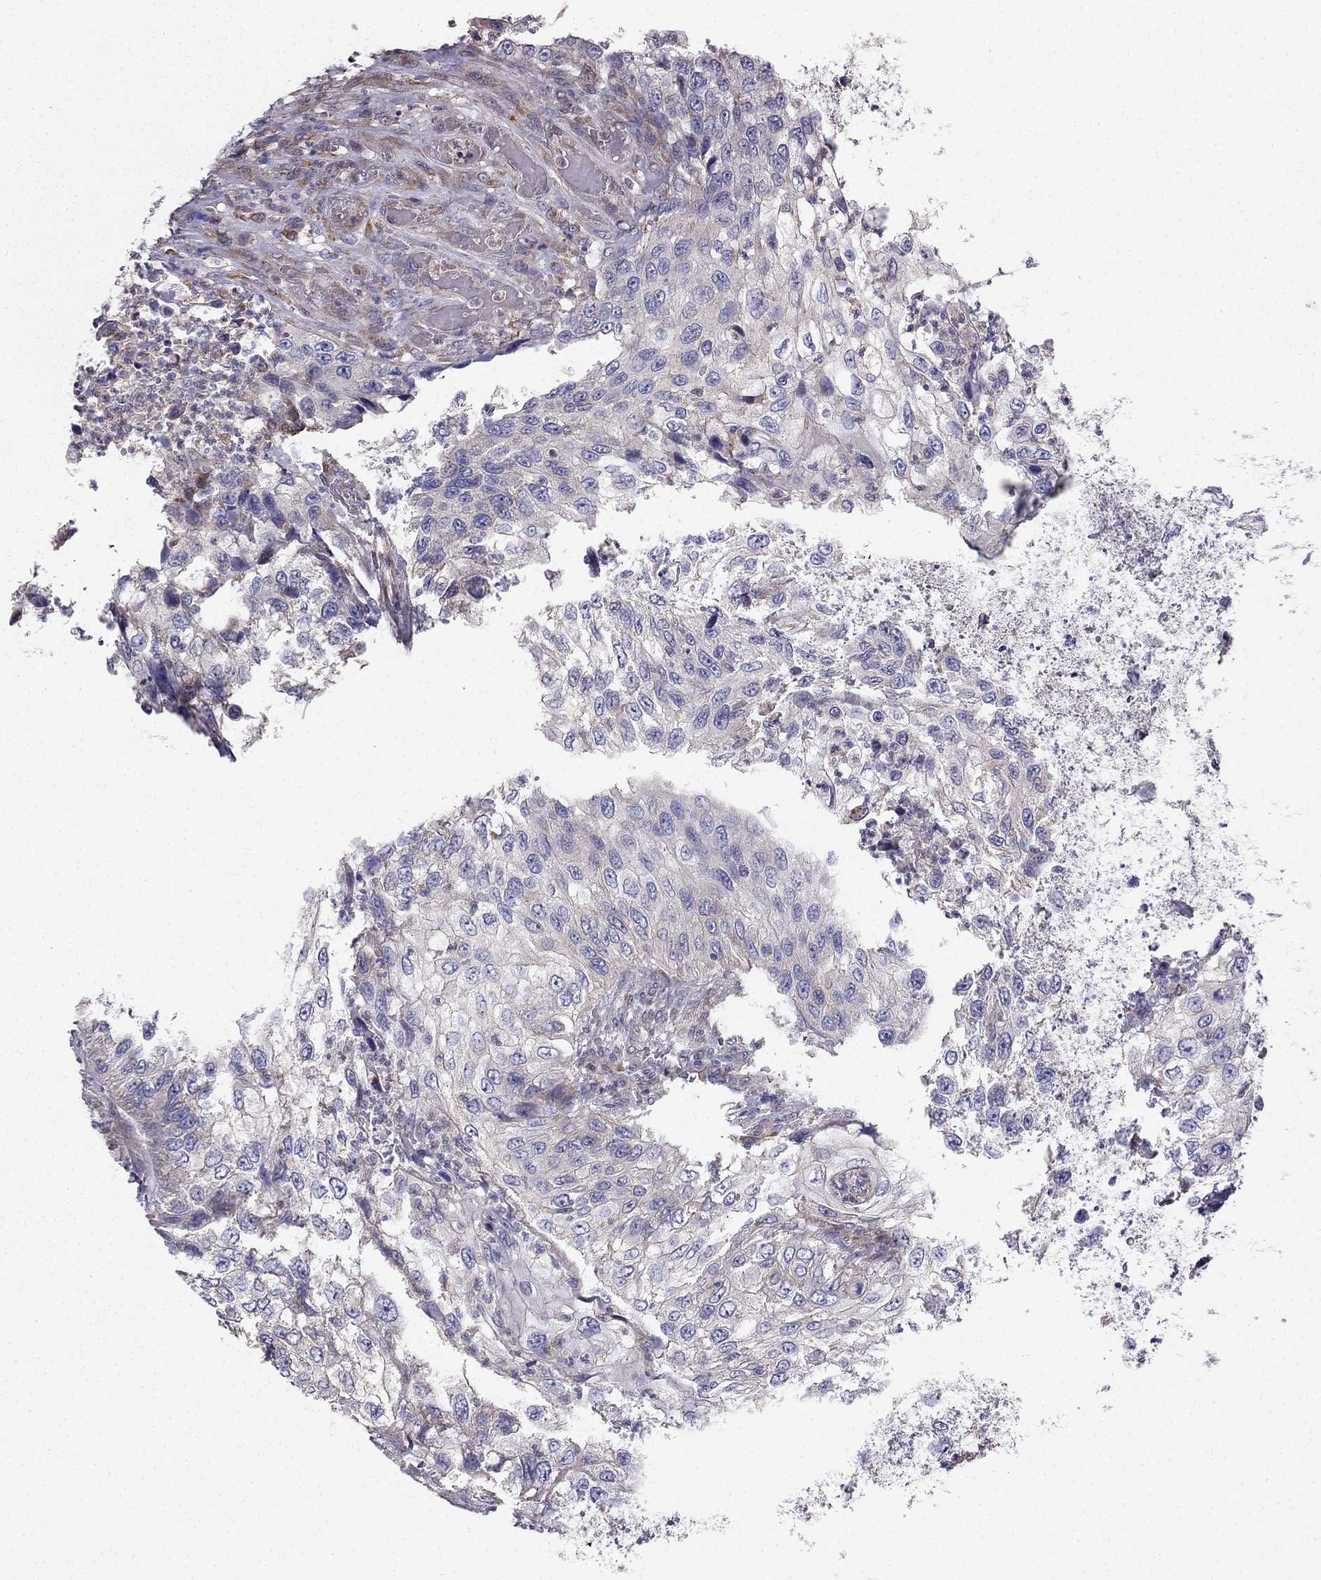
{"staining": {"intensity": "negative", "quantity": "none", "location": "none"}, "tissue": "urothelial cancer", "cell_type": "Tumor cells", "image_type": "cancer", "snomed": [{"axis": "morphology", "description": "Urothelial carcinoma, High grade"}, {"axis": "topography", "description": "Urinary bladder"}], "caption": "A histopathology image of urothelial cancer stained for a protein displays no brown staining in tumor cells.", "gene": "ENOX1", "patient": {"sex": "female", "age": 60}}